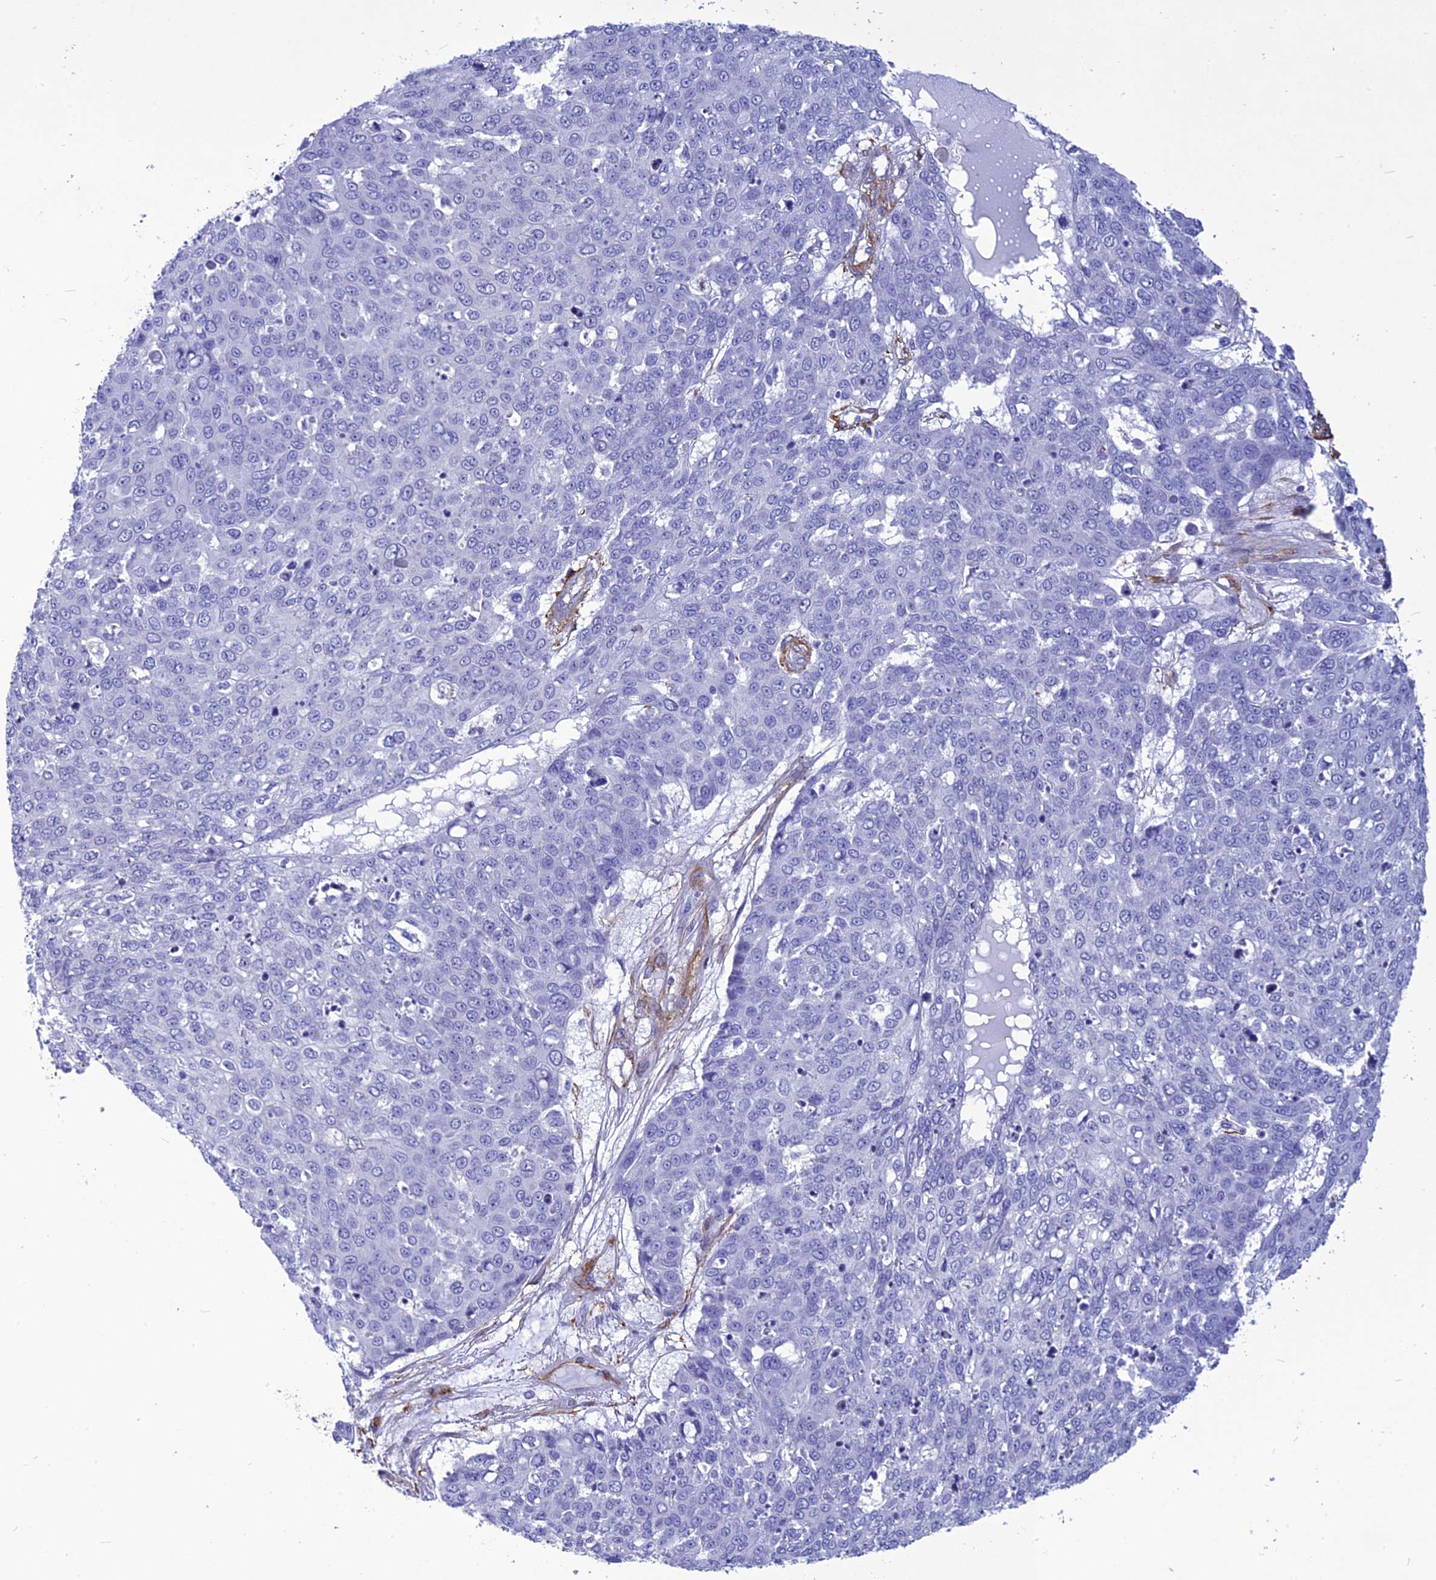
{"staining": {"intensity": "negative", "quantity": "none", "location": "none"}, "tissue": "skin cancer", "cell_type": "Tumor cells", "image_type": "cancer", "snomed": [{"axis": "morphology", "description": "Squamous cell carcinoma, NOS"}, {"axis": "topography", "description": "Skin"}], "caption": "Tumor cells are negative for protein expression in human skin cancer (squamous cell carcinoma).", "gene": "NKD1", "patient": {"sex": "male", "age": 71}}